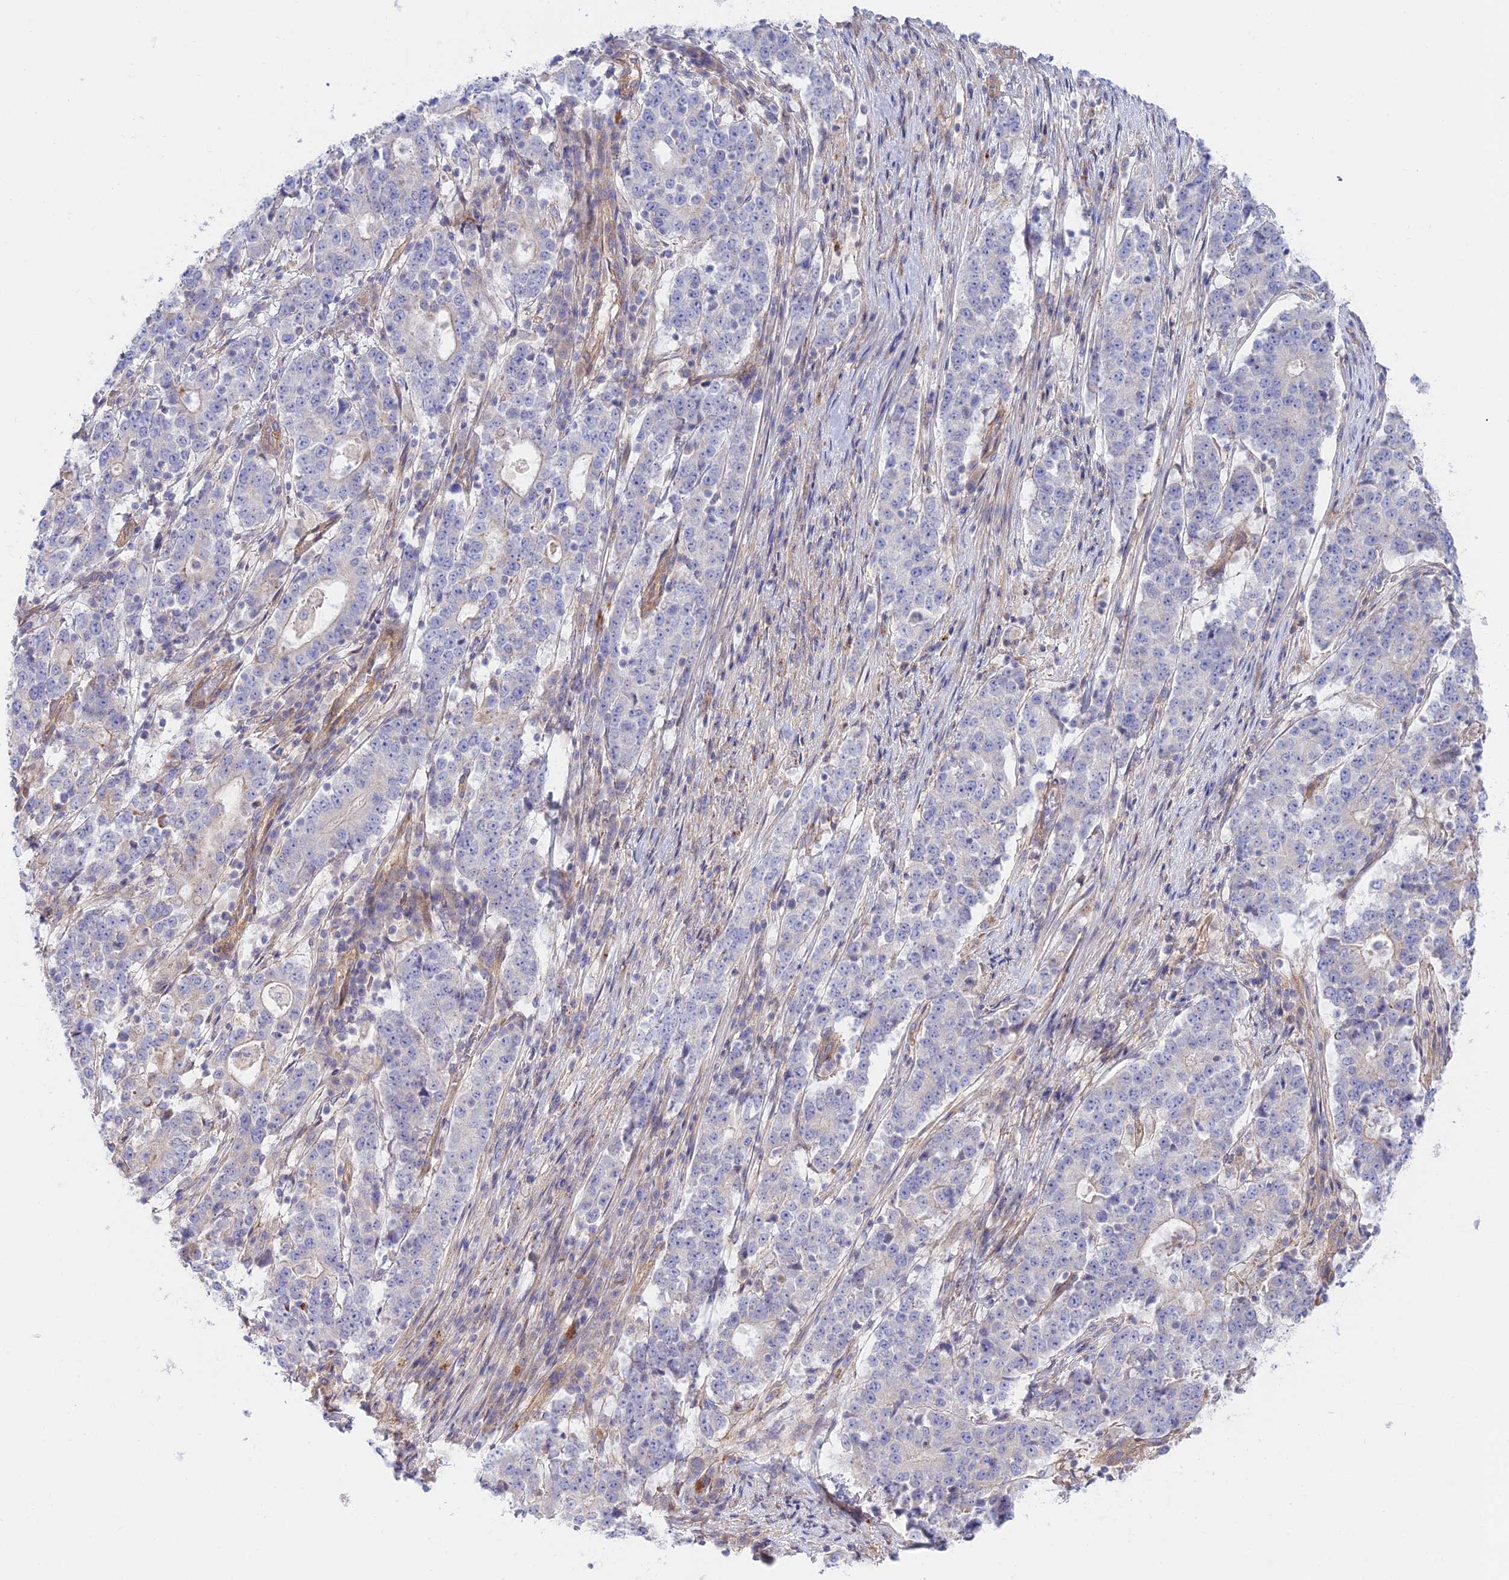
{"staining": {"intensity": "negative", "quantity": "none", "location": "none"}, "tissue": "stomach cancer", "cell_type": "Tumor cells", "image_type": "cancer", "snomed": [{"axis": "morphology", "description": "Adenocarcinoma, NOS"}, {"axis": "topography", "description": "Stomach"}], "caption": "High magnification brightfield microscopy of stomach adenocarcinoma stained with DAB (3,3'-diaminobenzidine) (brown) and counterstained with hematoxylin (blue): tumor cells show no significant staining.", "gene": "KCNAB1", "patient": {"sex": "male", "age": 59}}